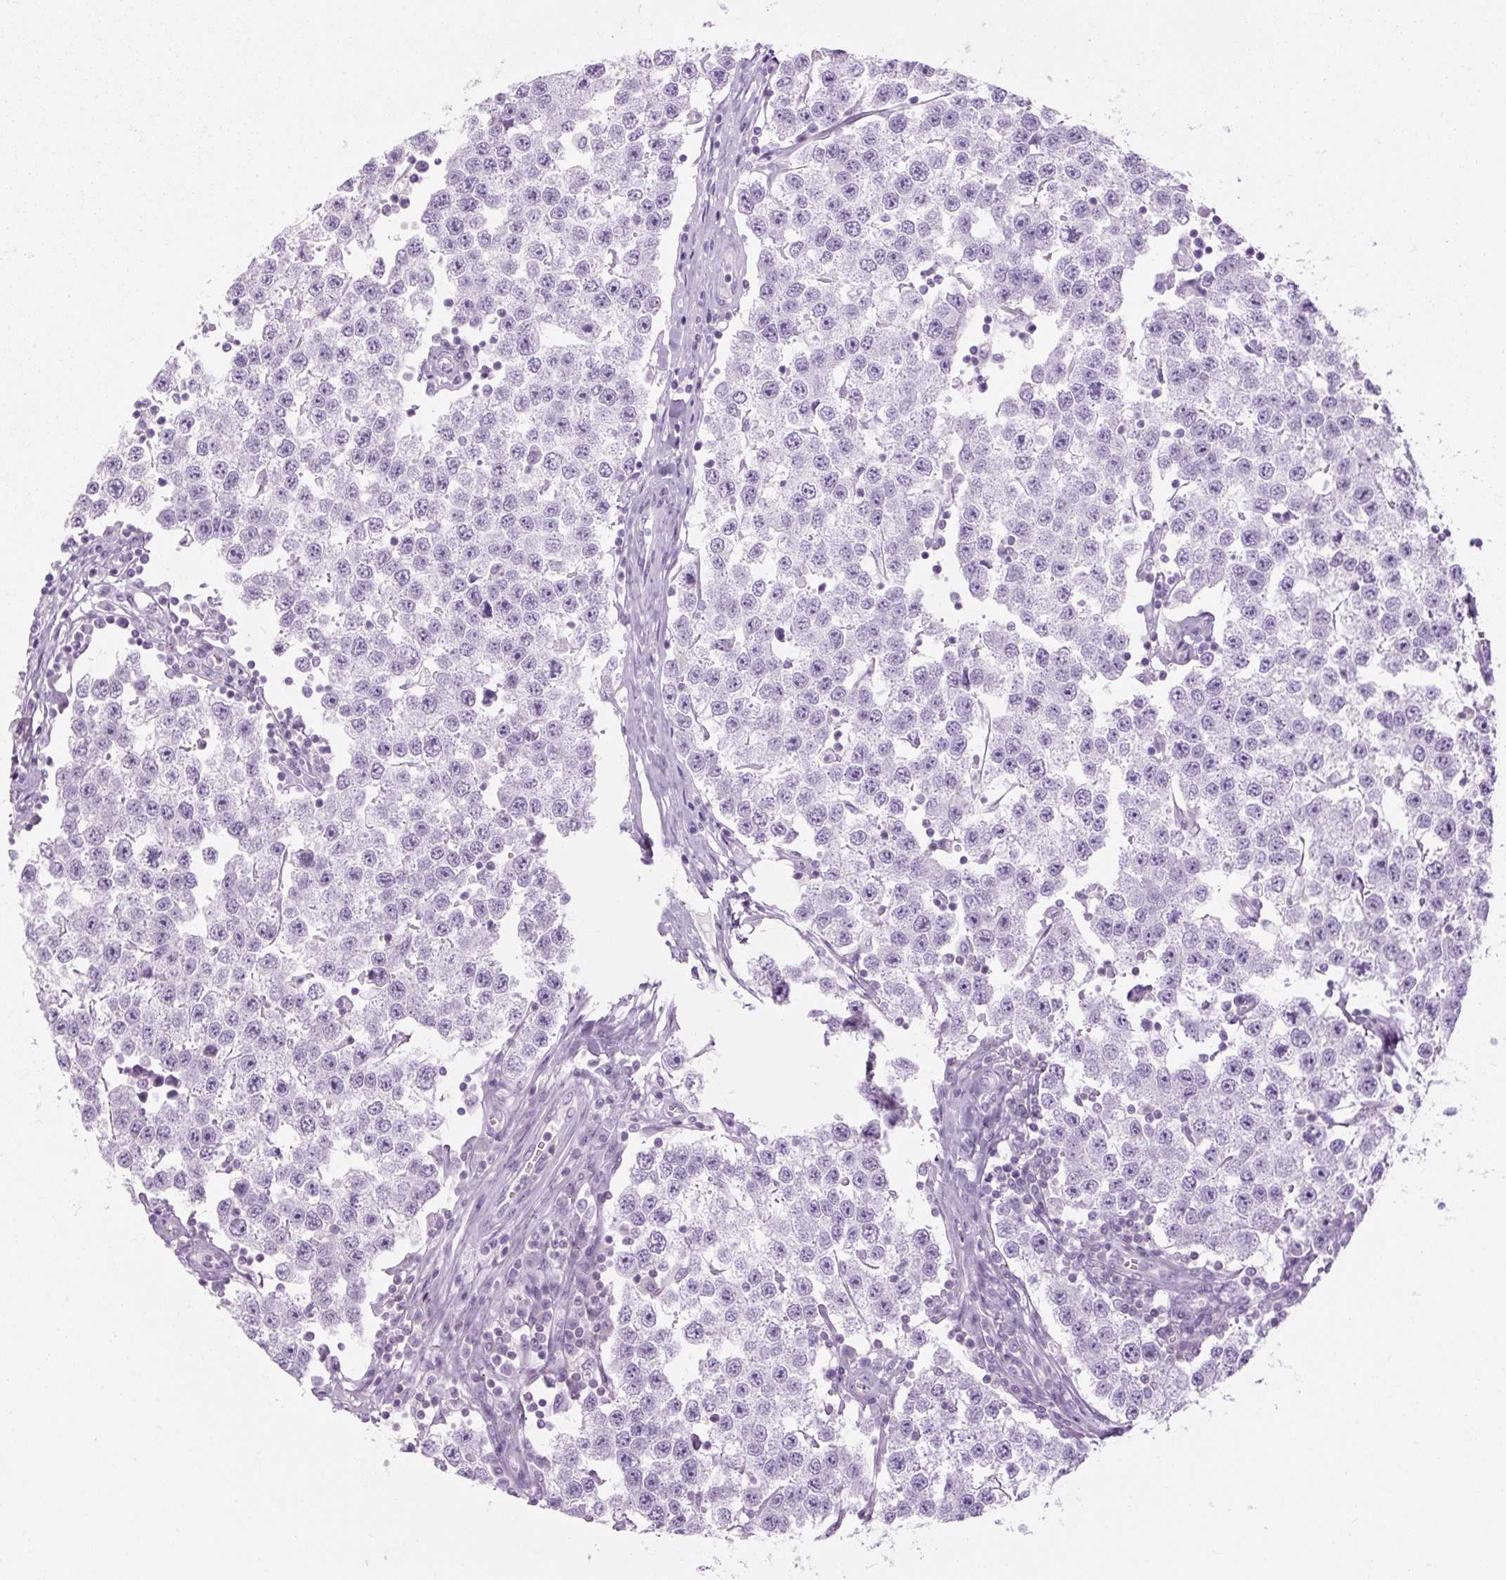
{"staining": {"intensity": "negative", "quantity": "none", "location": "none"}, "tissue": "testis cancer", "cell_type": "Tumor cells", "image_type": "cancer", "snomed": [{"axis": "morphology", "description": "Seminoma, NOS"}, {"axis": "topography", "description": "Testis"}], "caption": "A high-resolution image shows IHC staining of seminoma (testis), which displays no significant expression in tumor cells.", "gene": "TIGD2", "patient": {"sex": "male", "age": 34}}